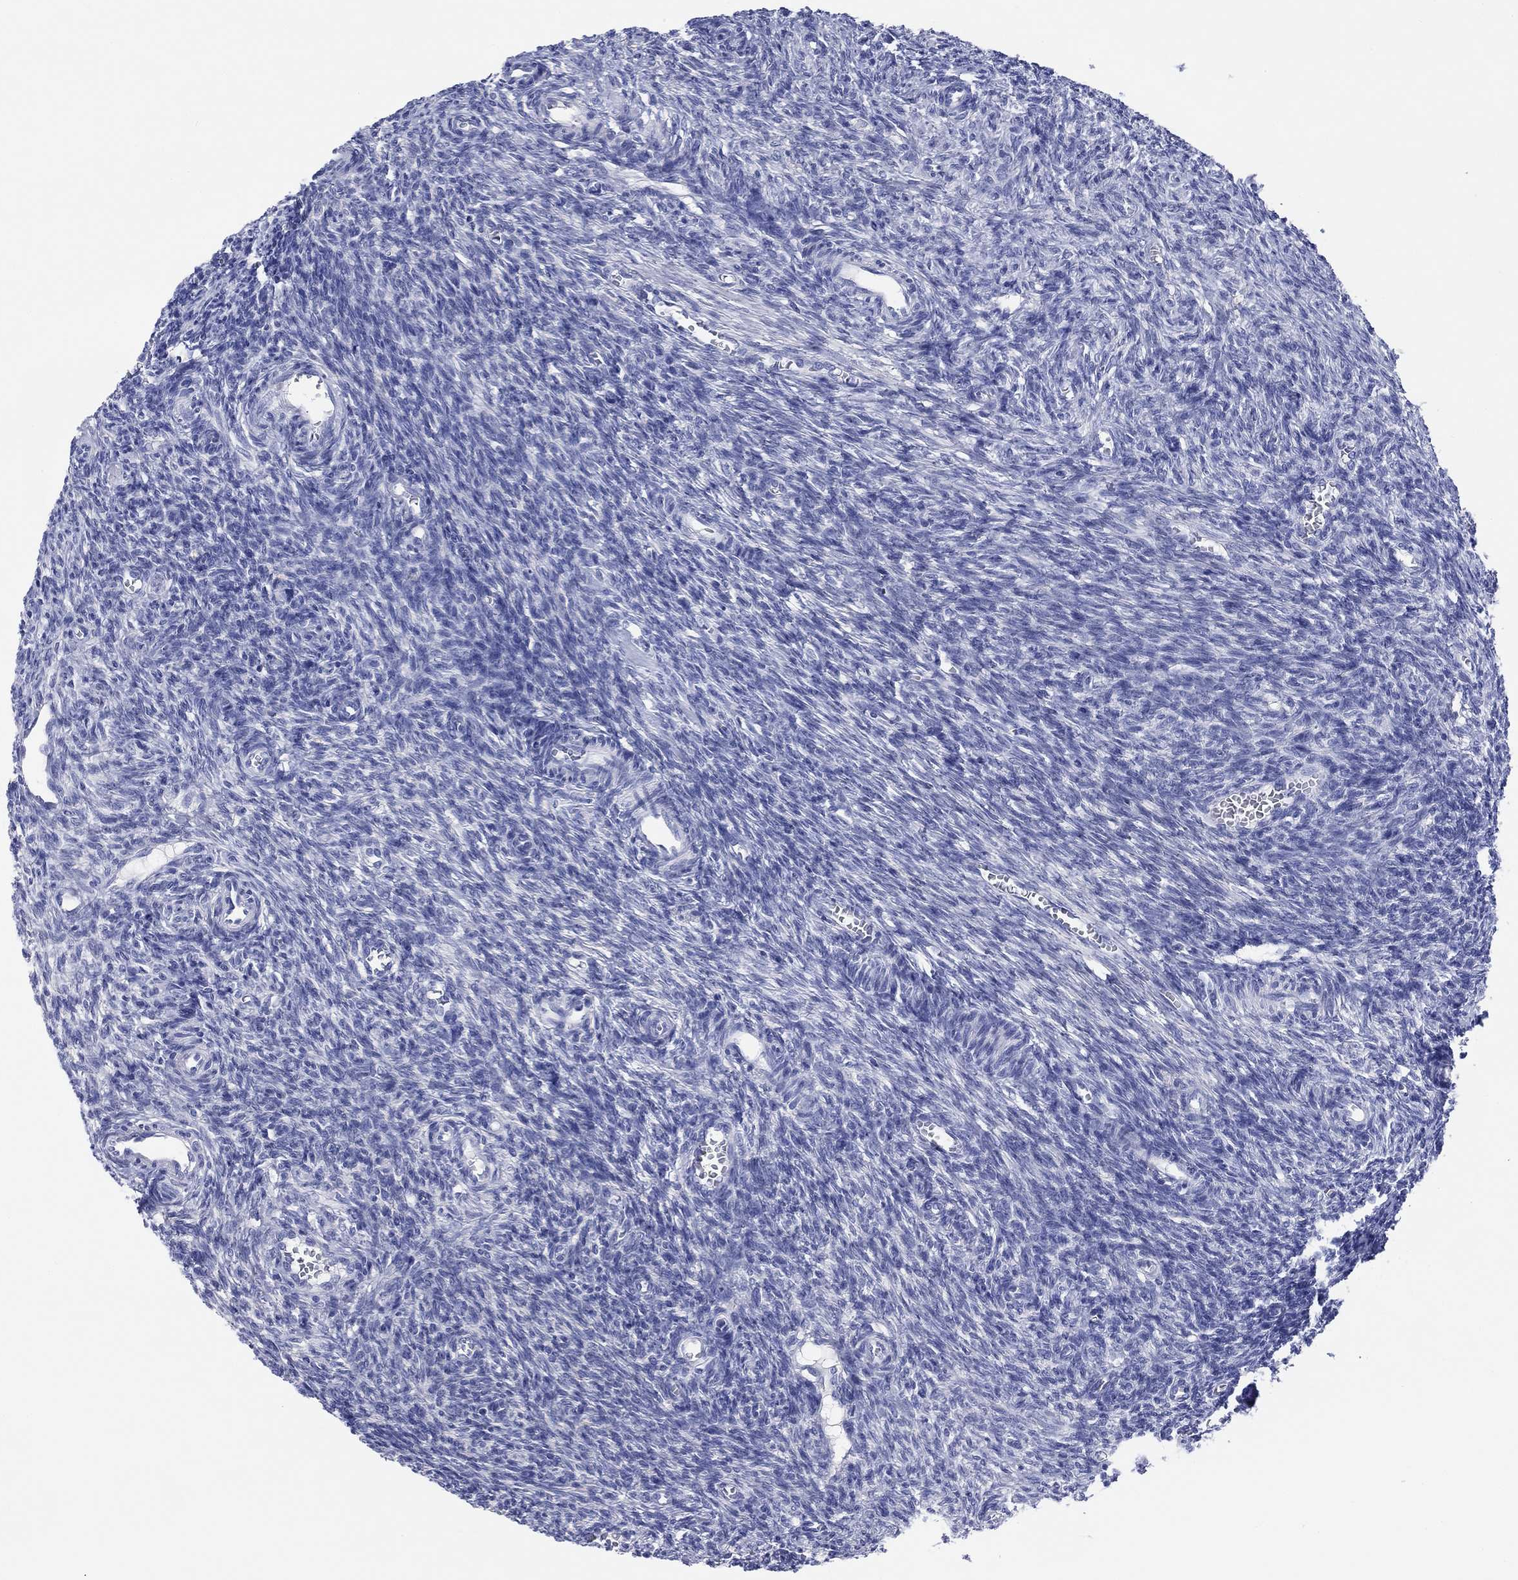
{"staining": {"intensity": "negative", "quantity": "none", "location": "none"}, "tissue": "ovary", "cell_type": "Follicle cells", "image_type": "normal", "snomed": [{"axis": "morphology", "description": "Normal tissue, NOS"}, {"axis": "topography", "description": "Ovary"}], "caption": "This is a photomicrograph of immunohistochemistry (IHC) staining of unremarkable ovary, which shows no positivity in follicle cells. The staining is performed using DAB brown chromogen with nuclei counter-stained in using hematoxylin.", "gene": "ATP1B1", "patient": {"sex": "female", "age": 27}}